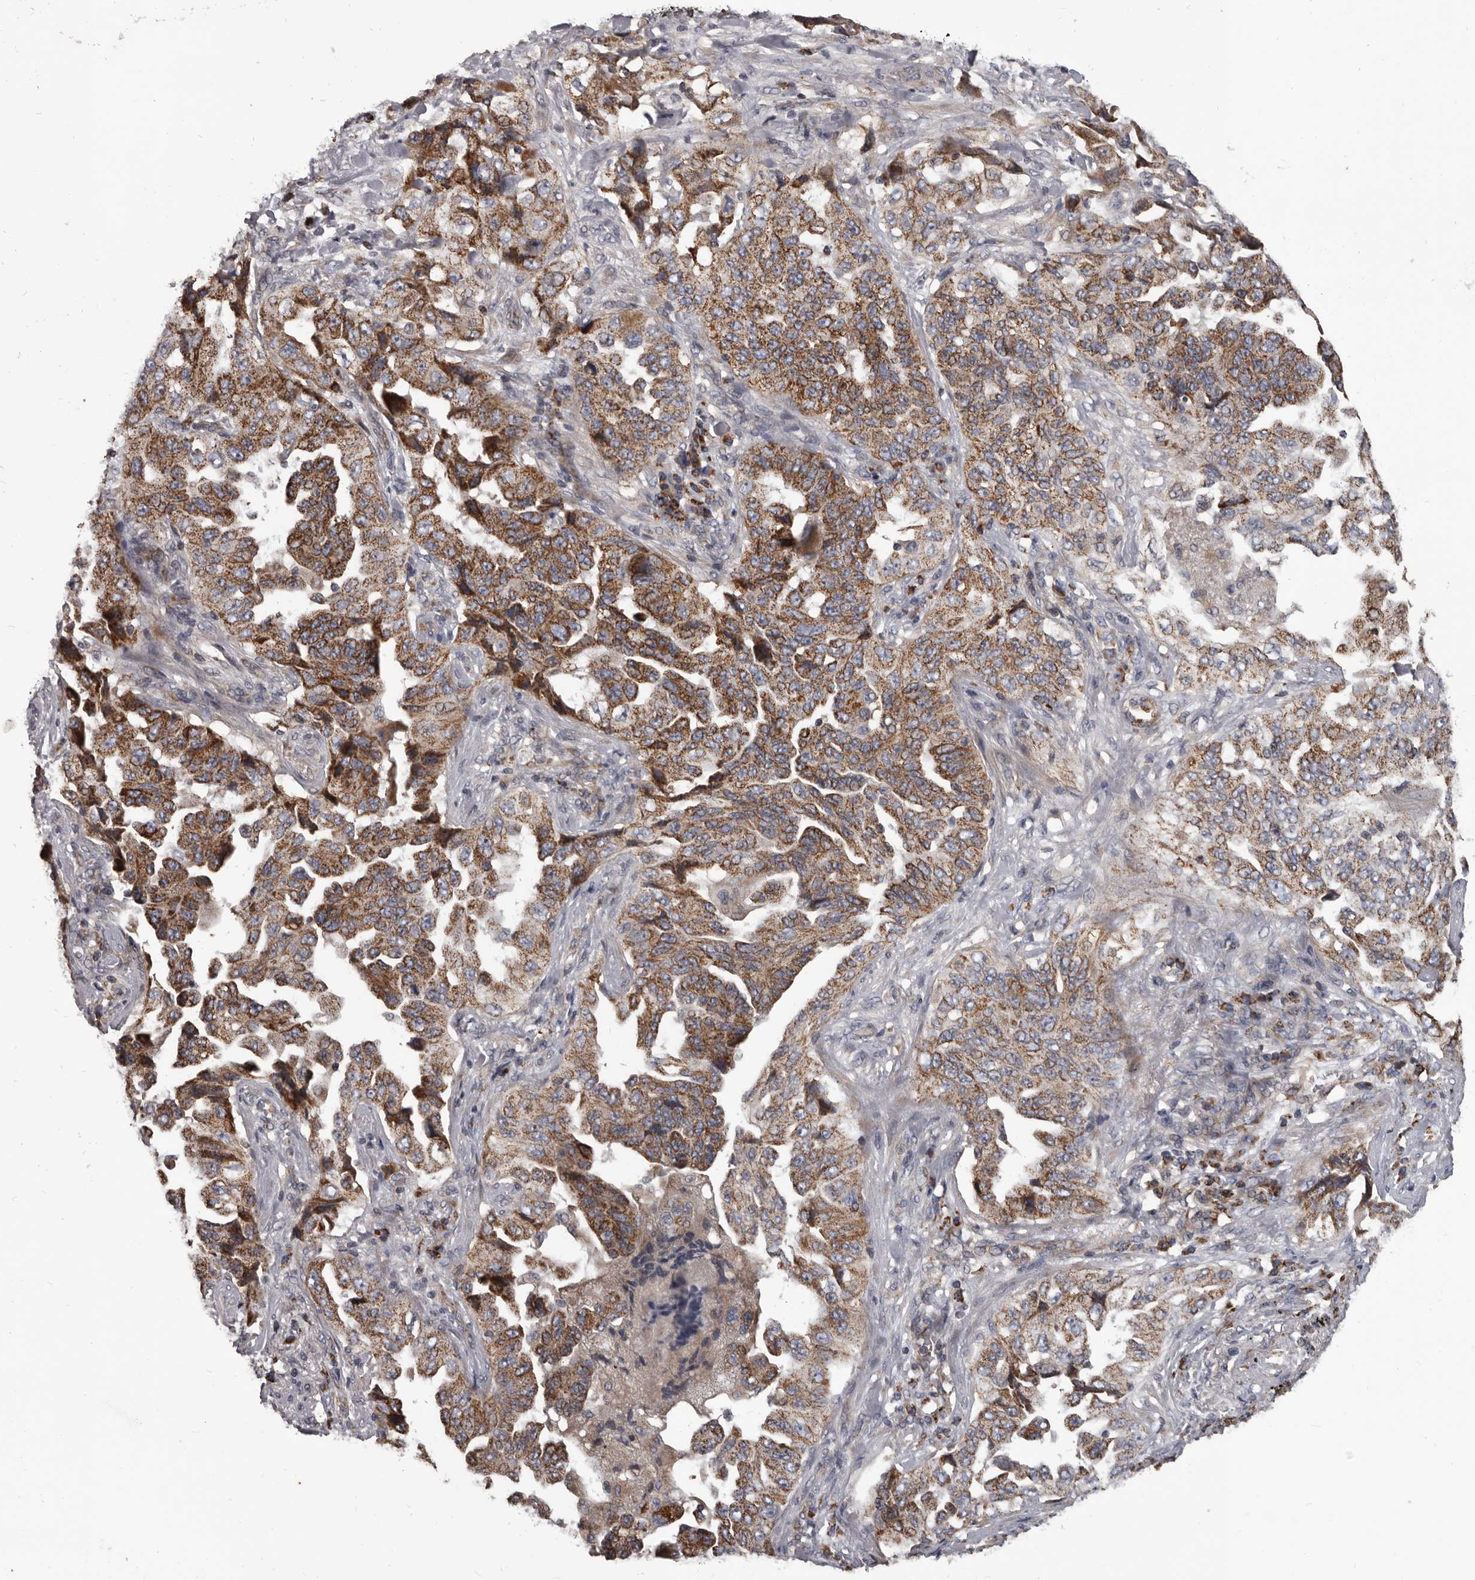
{"staining": {"intensity": "moderate", "quantity": ">75%", "location": "cytoplasmic/membranous"}, "tissue": "lung cancer", "cell_type": "Tumor cells", "image_type": "cancer", "snomed": [{"axis": "morphology", "description": "Adenocarcinoma, NOS"}, {"axis": "topography", "description": "Lung"}], "caption": "Lung cancer (adenocarcinoma) was stained to show a protein in brown. There is medium levels of moderate cytoplasmic/membranous positivity in about >75% of tumor cells.", "gene": "ALDH5A1", "patient": {"sex": "female", "age": 51}}